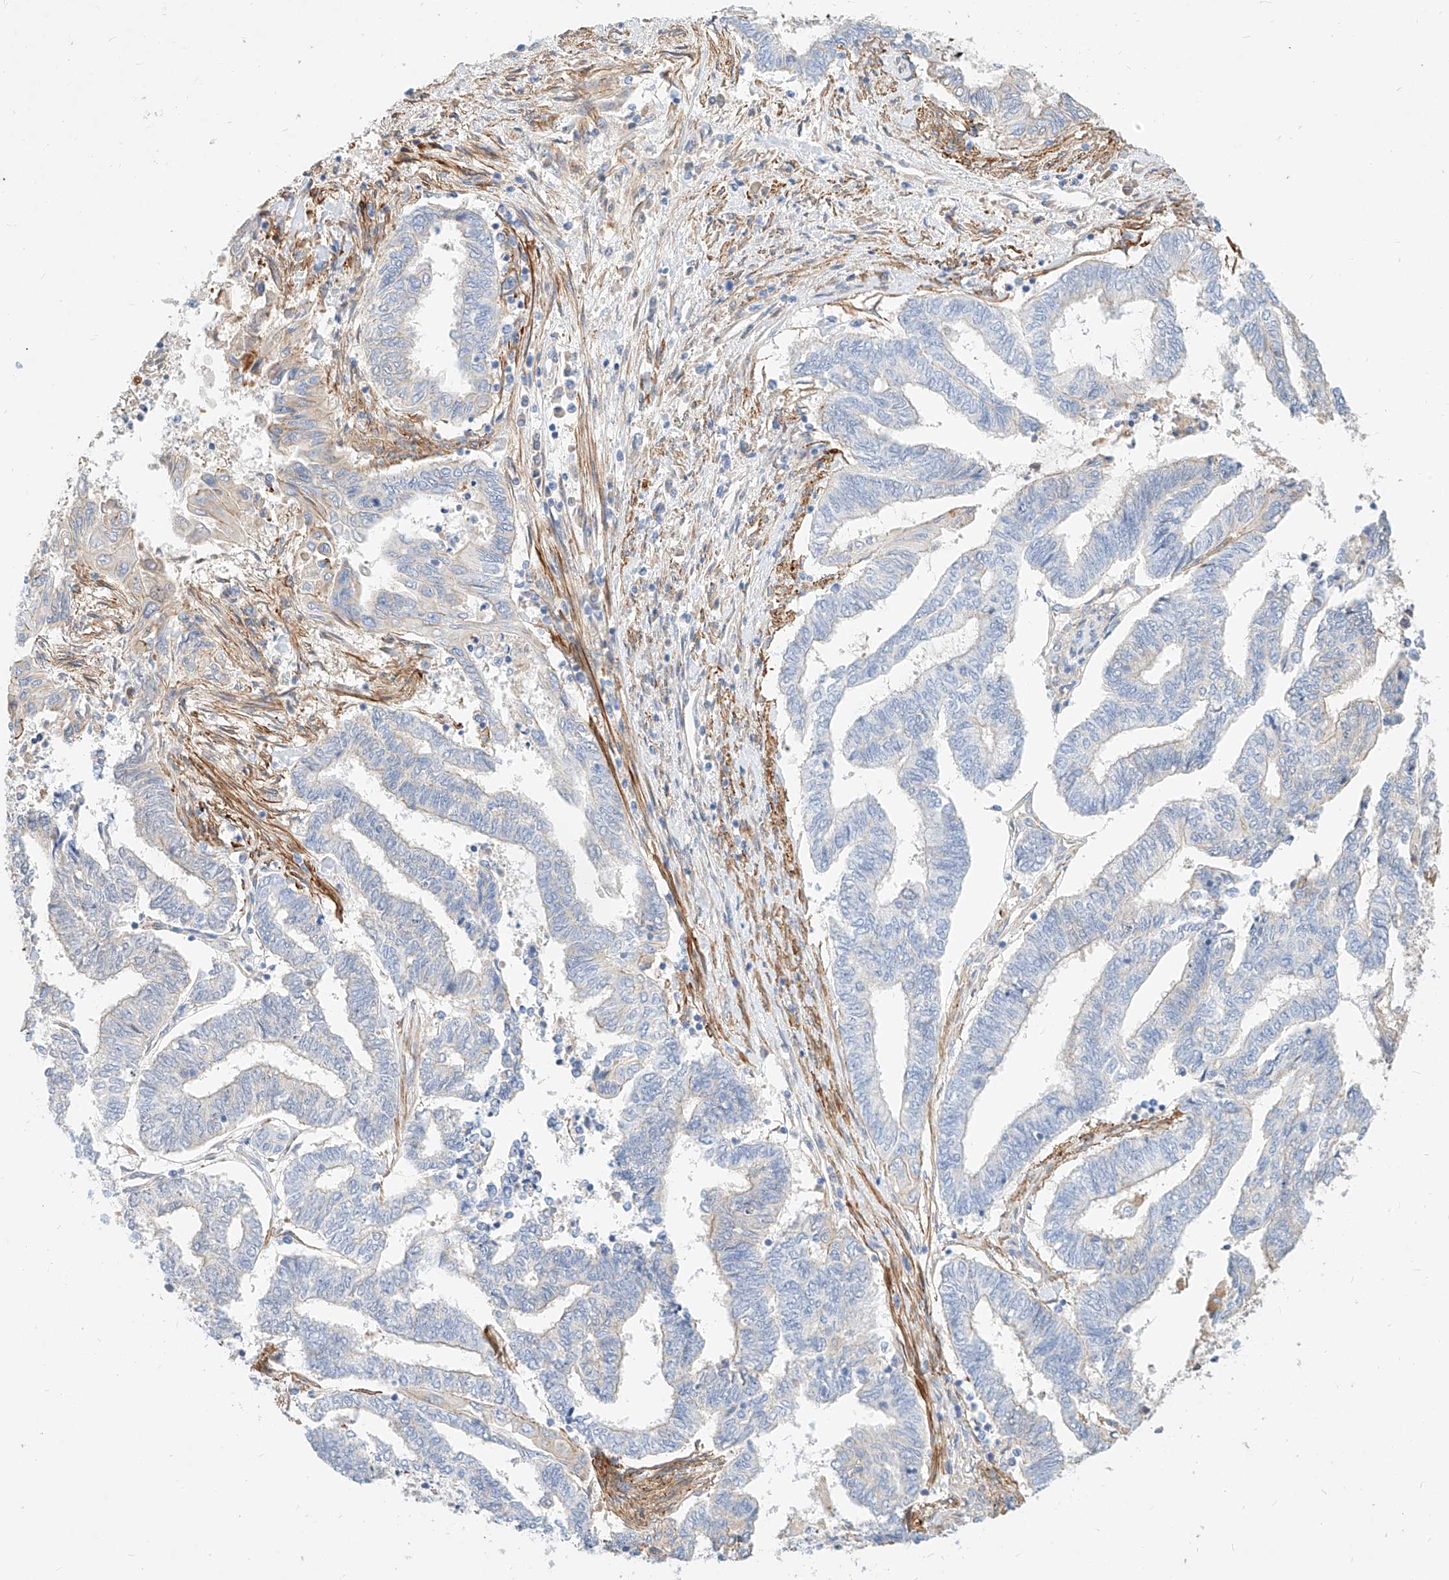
{"staining": {"intensity": "negative", "quantity": "none", "location": "none"}, "tissue": "endometrial cancer", "cell_type": "Tumor cells", "image_type": "cancer", "snomed": [{"axis": "morphology", "description": "Adenocarcinoma, NOS"}, {"axis": "topography", "description": "Uterus"}, {"axis": "topography", "description": "Endometrium"}], "caption": "A high-resolution image shows immunohistochemistry (IHC) staining of endometrial cancer, which exhibits no significant positivity in tumor cells.", "gene": "KCNH5", "patient": {"sex": "female", "age": 70}}